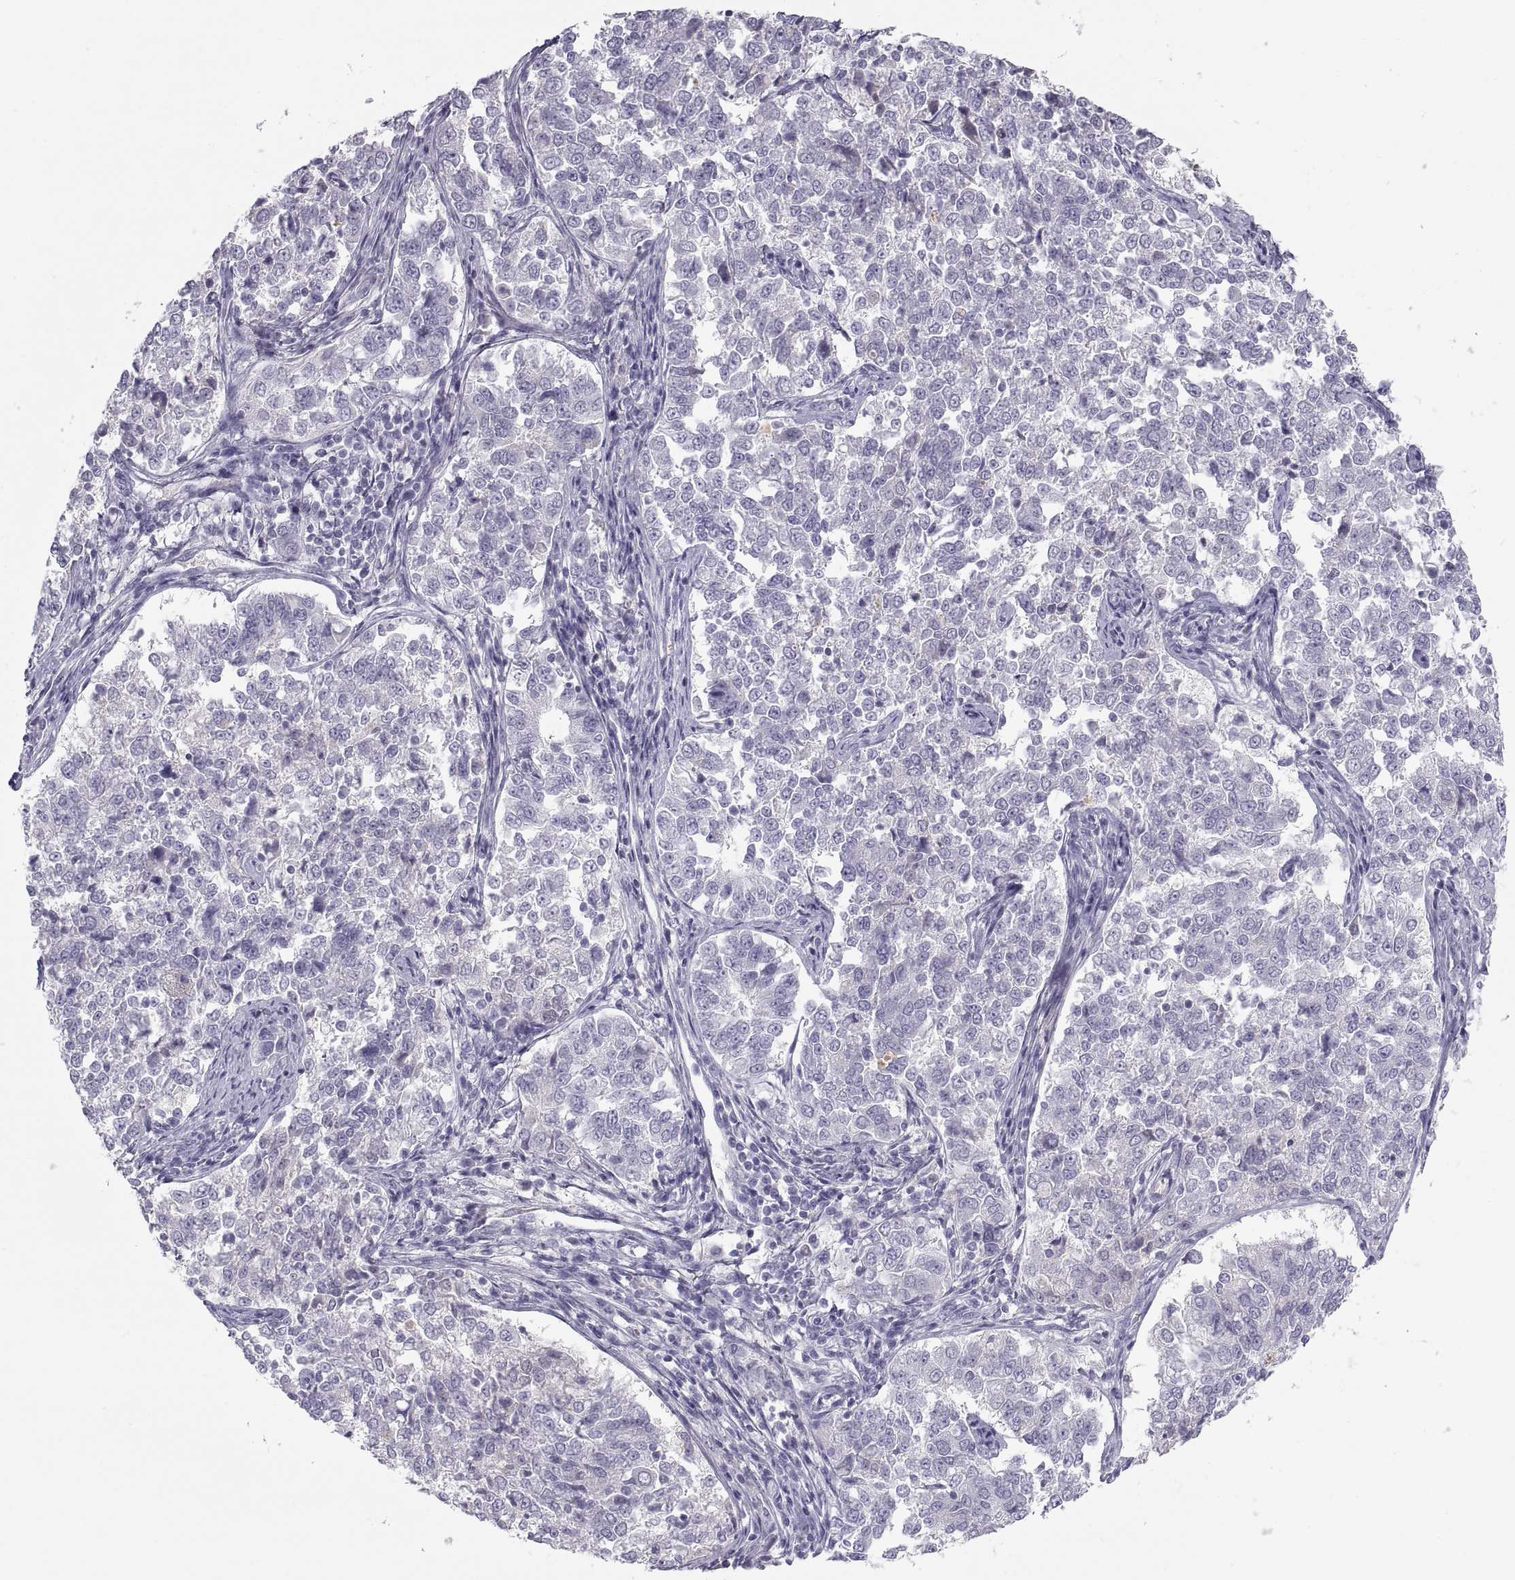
{"staining": {"intensity": "weak", "quantity": "<25%", "location": "cytoplasmic/membranous"}, "tissue": "endometrial cancer", "cell_type": "Tumor cells", "image_type": "cancer", "snomed": [{"axis": "morphology", "description": "Adenocarcinoma, NOS"}, {"axis": "topography", "description": "Endometrium"}], "caption": "There is no significant expression in tumor cells of adenocarcinoma (endometrial).", "gene": "MAGEB2", "patient": {"sex": "female", "age": 43}}